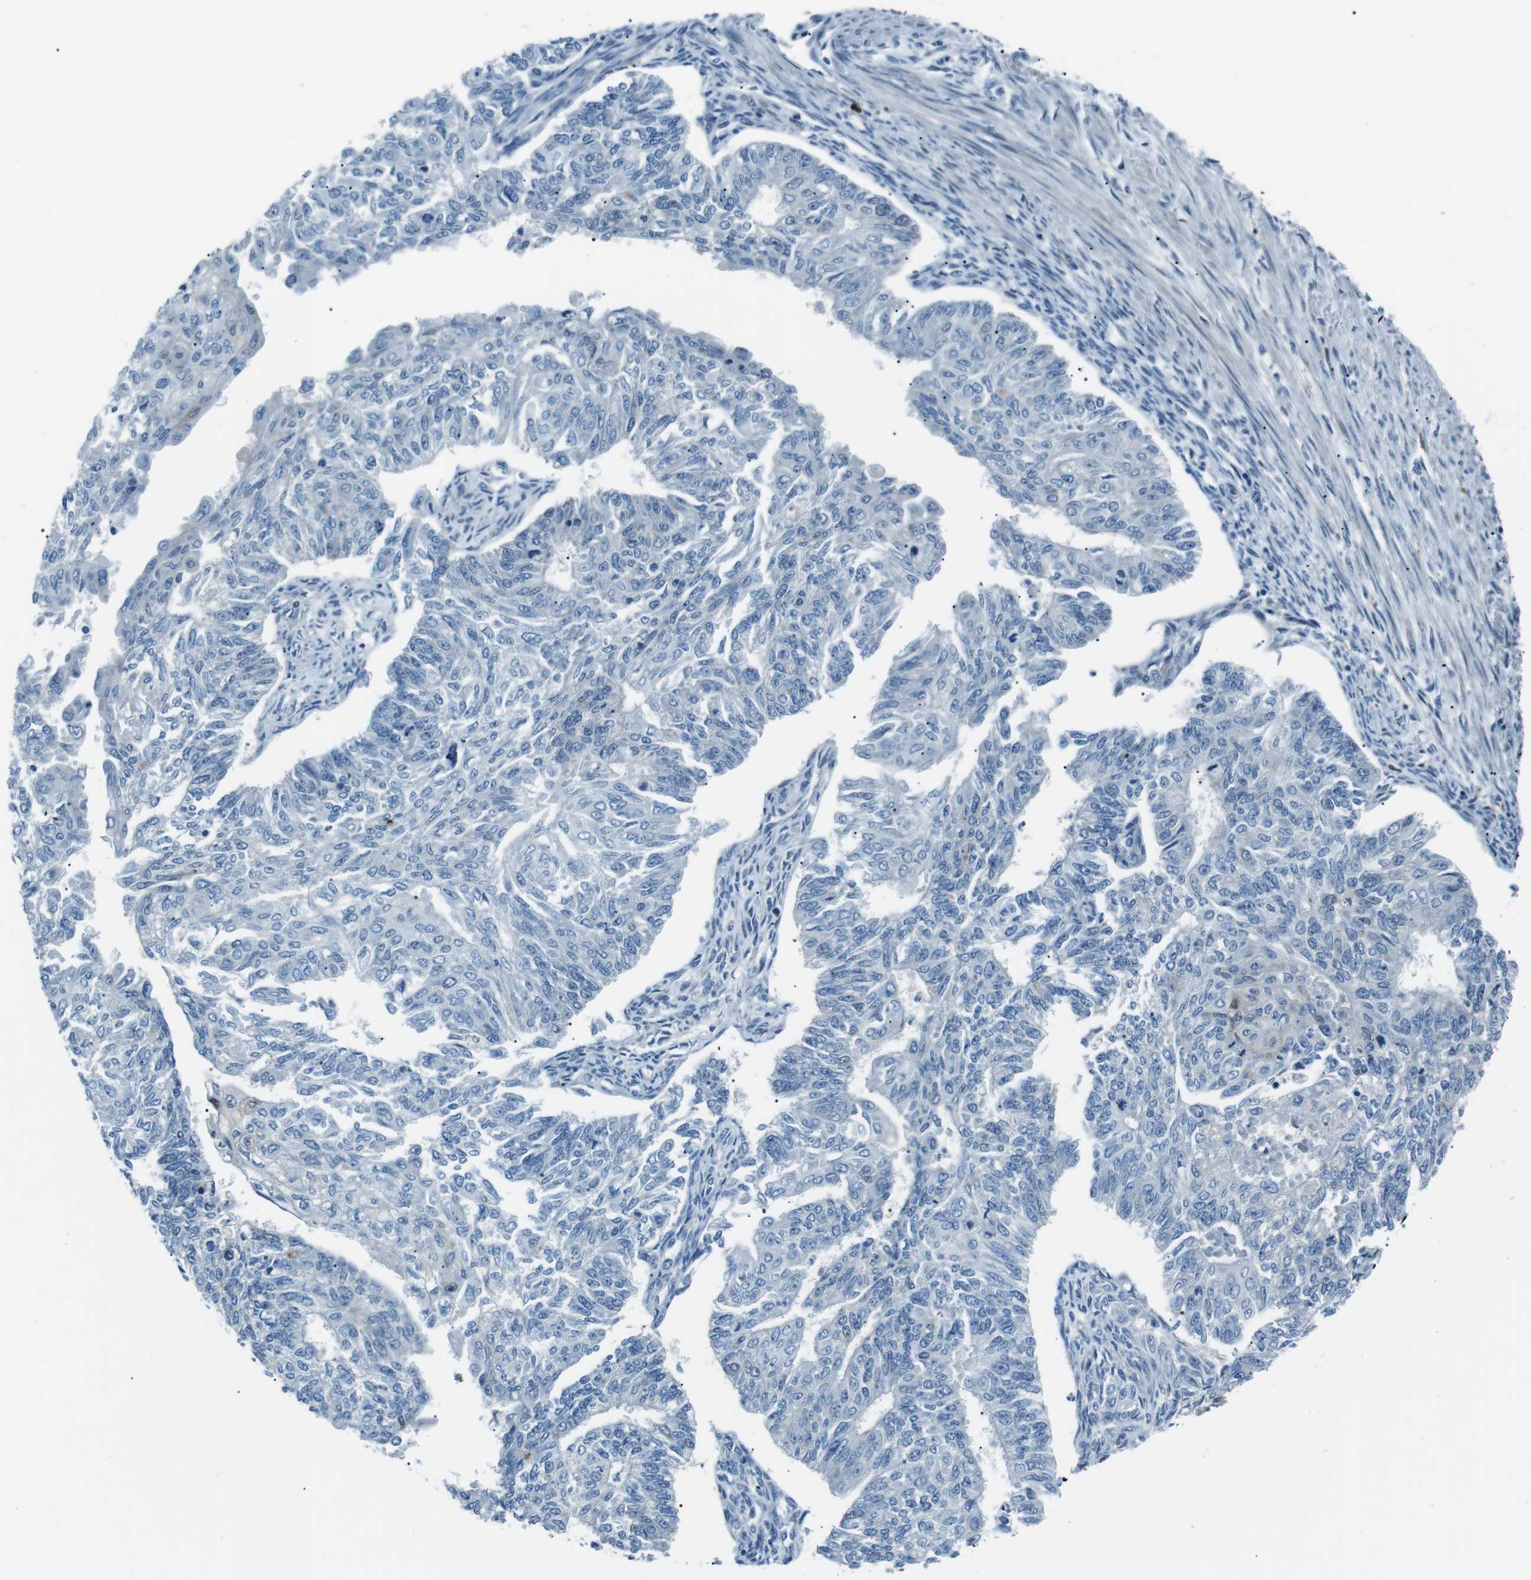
{"staining": {"intensity": "negative", "quantity": "none", "location": "none"}, "tissue": "endometrial cancer", "cell_type": "Tumor cells", "image_type": "cancer", "snomed": [{"axis": "morphology", "description": "Adenocarcinoma, NOS"}, {"axis": "topography", "description": "Endometrium"}], "caption": "Micrograph shows no significant protein positivity in tumor cells of endometrial adenocarcinoma. (Immunohistochemistry, brightfield microscopy, high magnification).", "gene": "BLNK", "patient": {"sex": "female", "age": 32}}